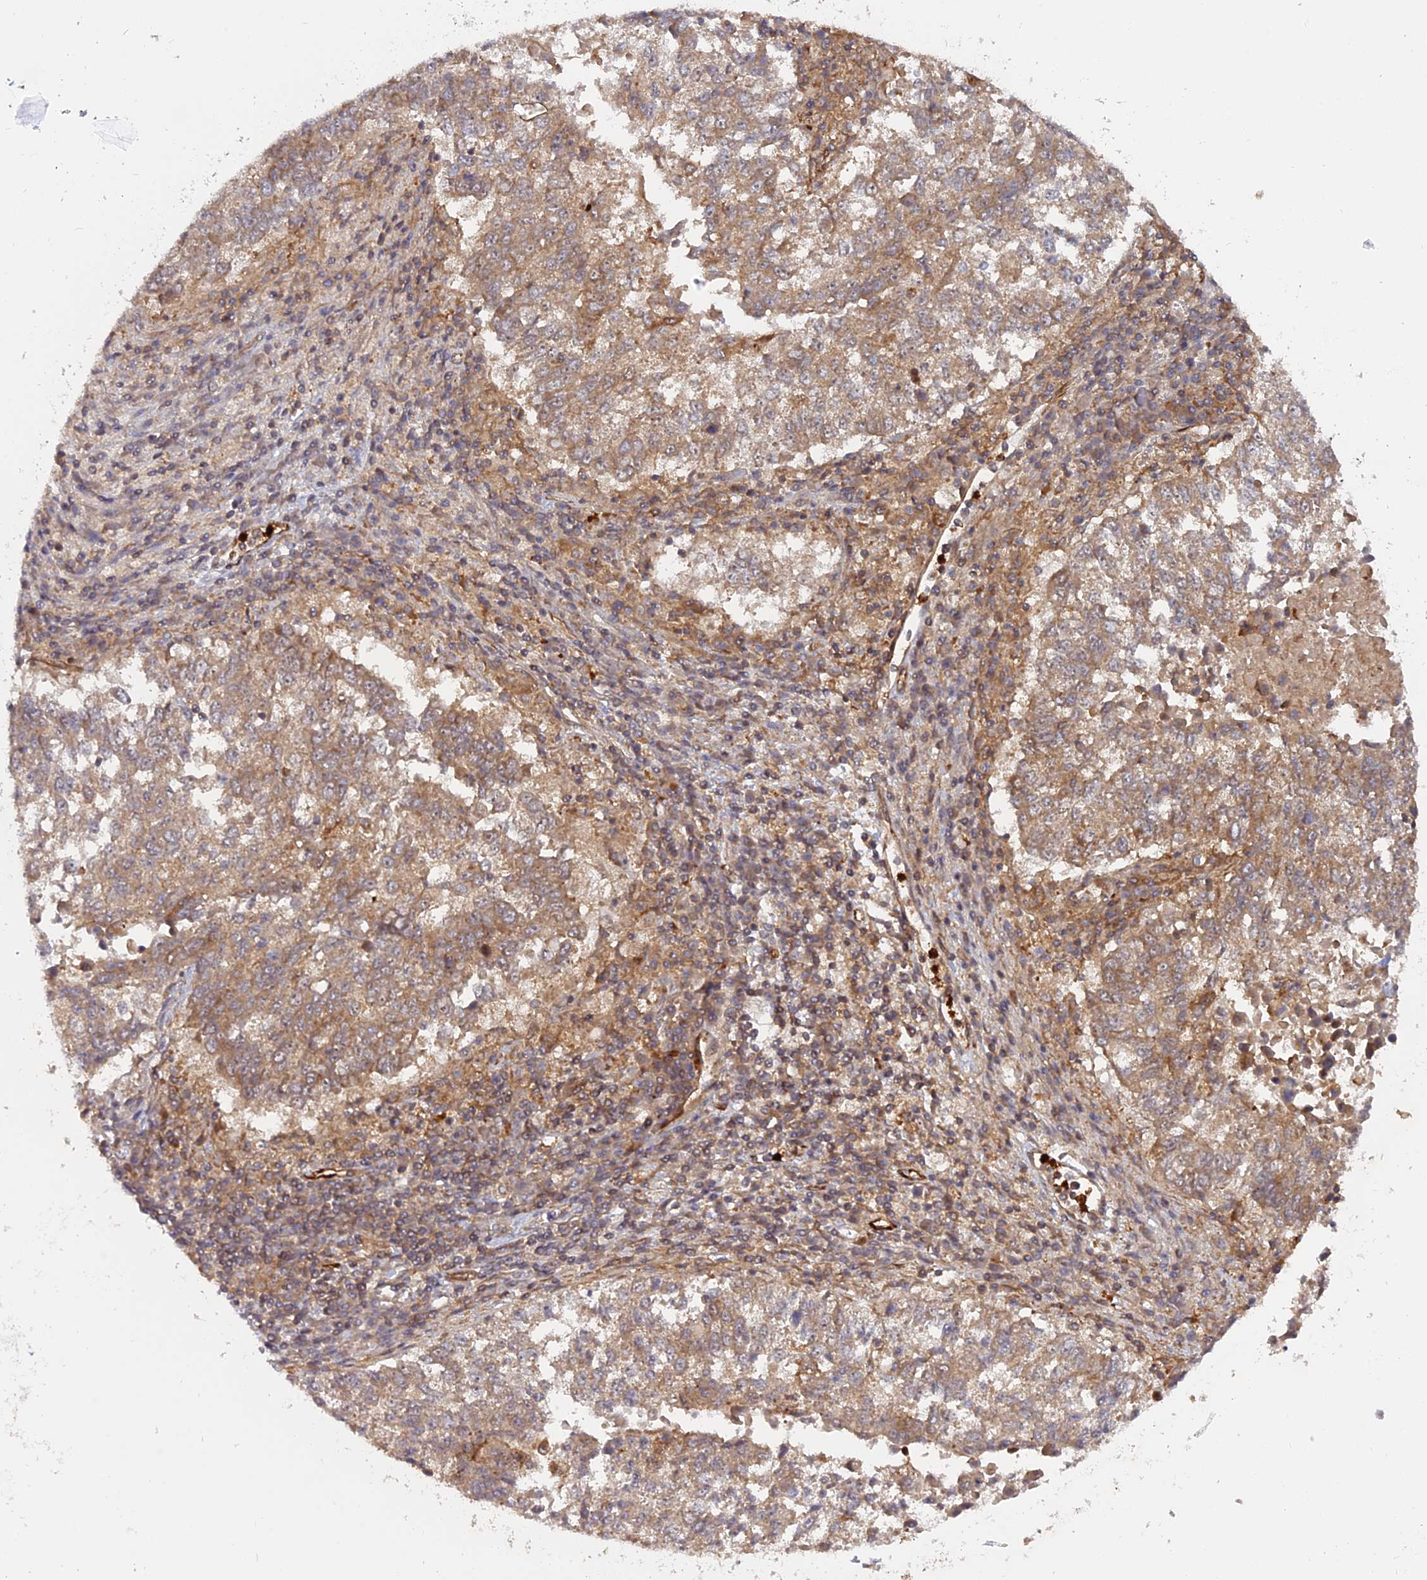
{"staining": {"intensity": "weak", "quantity": ">75%", "location": "cytoplasmic/membranous"}, "tissue": "lung cancer", "cell_type": "Tumor cells", "image_type": "cancer", "snomed": [{"axis": "morphology", "description": "Squamous cell carcinoma, NOS"}, {"axis": "topography", "description": "Lung"}], "caption": "About >75% of tumor cells in squamous cell carcinoma (lung) exhibit weak cytoplasmic/membranous protein expression as visualized by brown immunohistochemical staining.", "gene": "PHLDB3", "patient": {"sex": "male", "age": 73}}